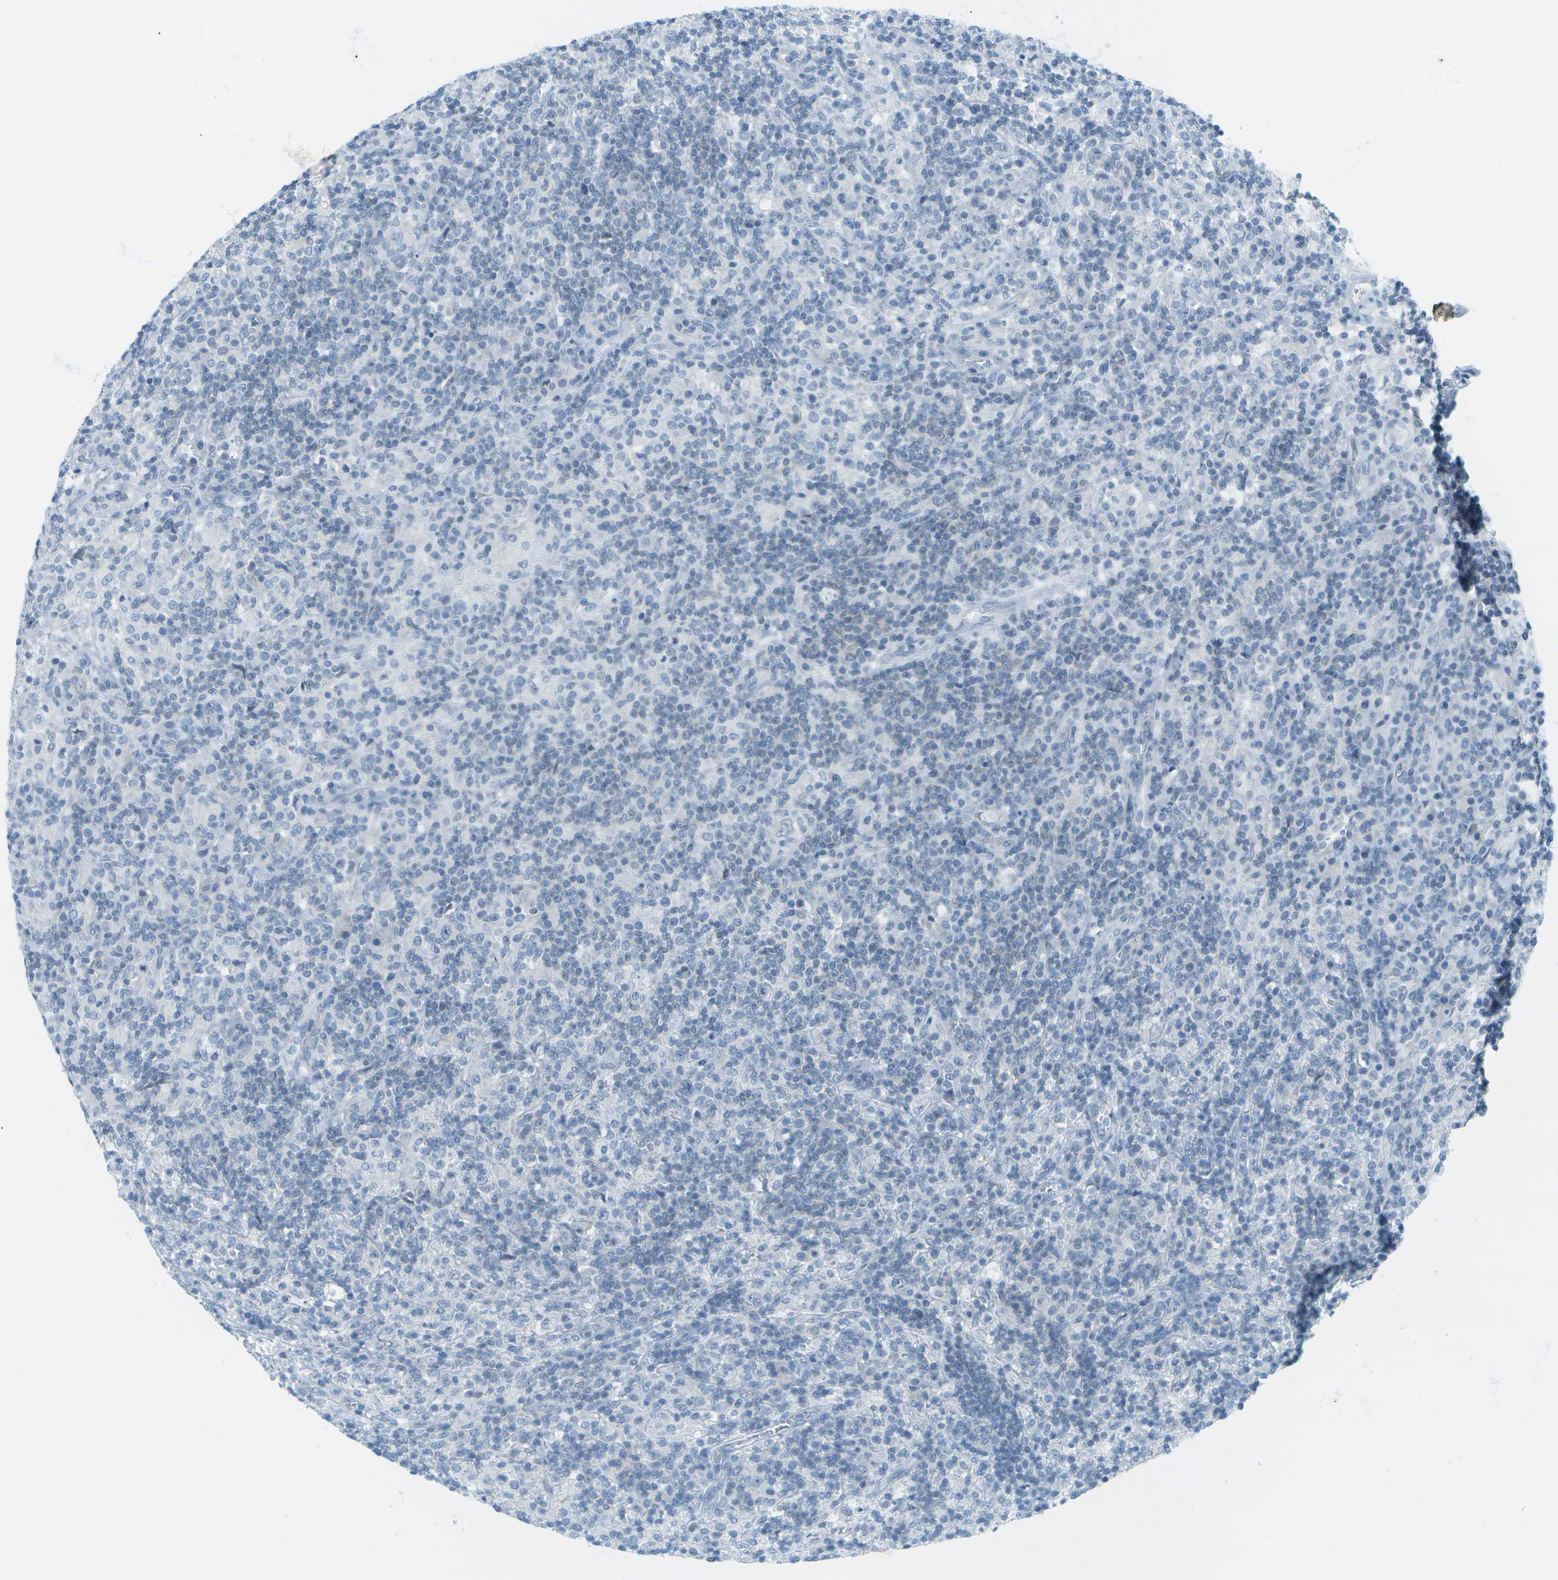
{"staining": {"intensity": "negative", "quantity": "none", "location": "none"}, "tissue": "lymphoma", "cell_type": "Tumor cells", "image_type": "cancer", "snomed": [{"axis": "morphology", "description": "Hodgkin's disease, NOS"}, {"axis": "topography", "description": "Lymph node"}], "caption": "IHC micrograph of Hodgkin's disease stained for a protein (brown), which shows no positivity in tumor cells.", "gene": "SMYD5", "patient": {"sex": "male", "age": 70}}